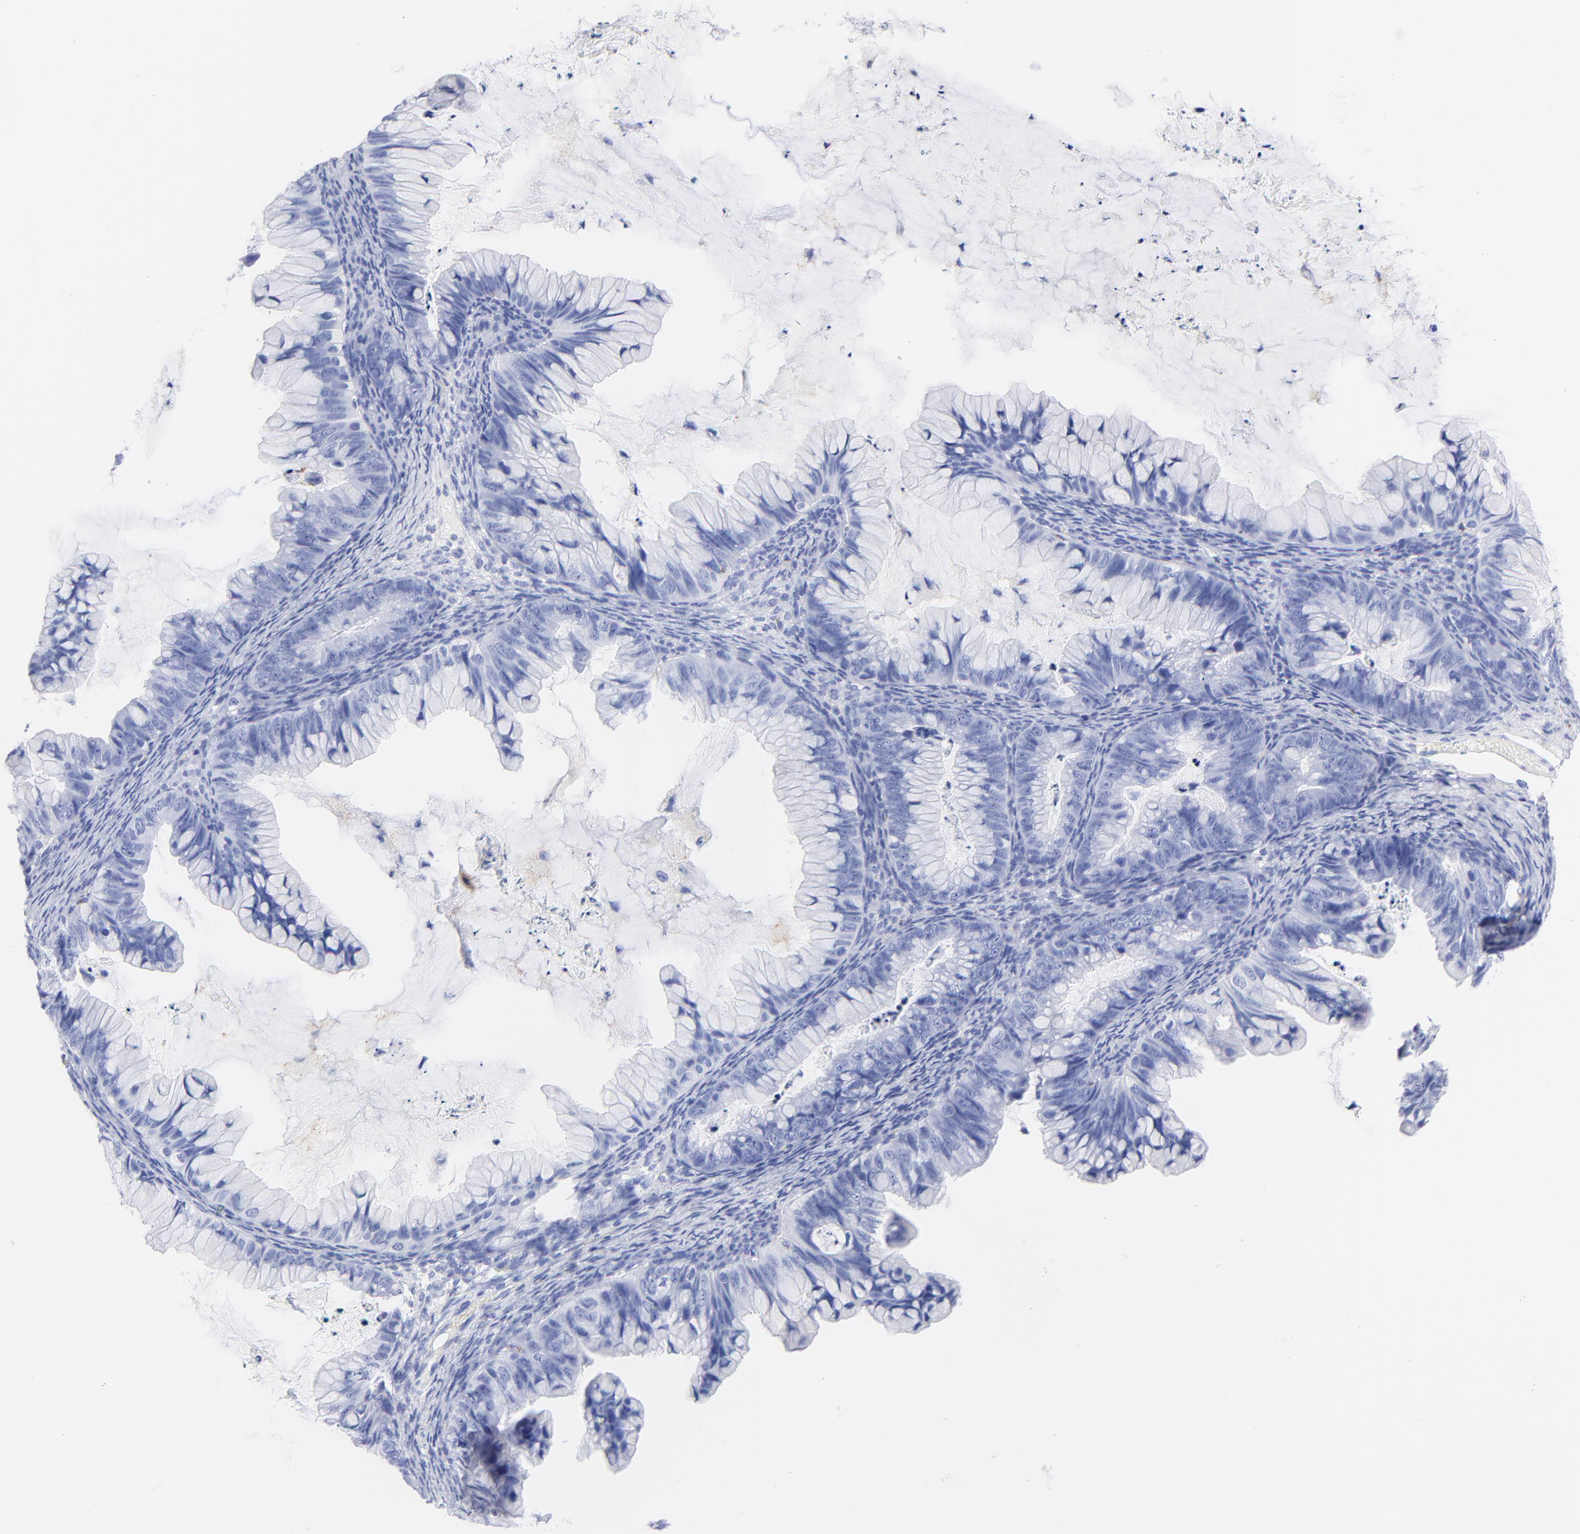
{"staining": {"intensity": "negative", "quantity": "none", "location": "none"}, "tissue": "ovarian cancer", "cell_type": "Tumor cells", "image_type": "cancer", "snomed": [{"axis": "morphology", "description": "Cystadenocarcinoma, mucinous, NOS"}, {"axis": "topography", "description": "Ovary"}], "caption": "The immunohistochemistry micrograph has no significant expression in tumor cells of ovarian mucinous cystadenocarcinoma tissue.", "gene": "CPVL", "patient": {"sex": "female", "age": 36}}